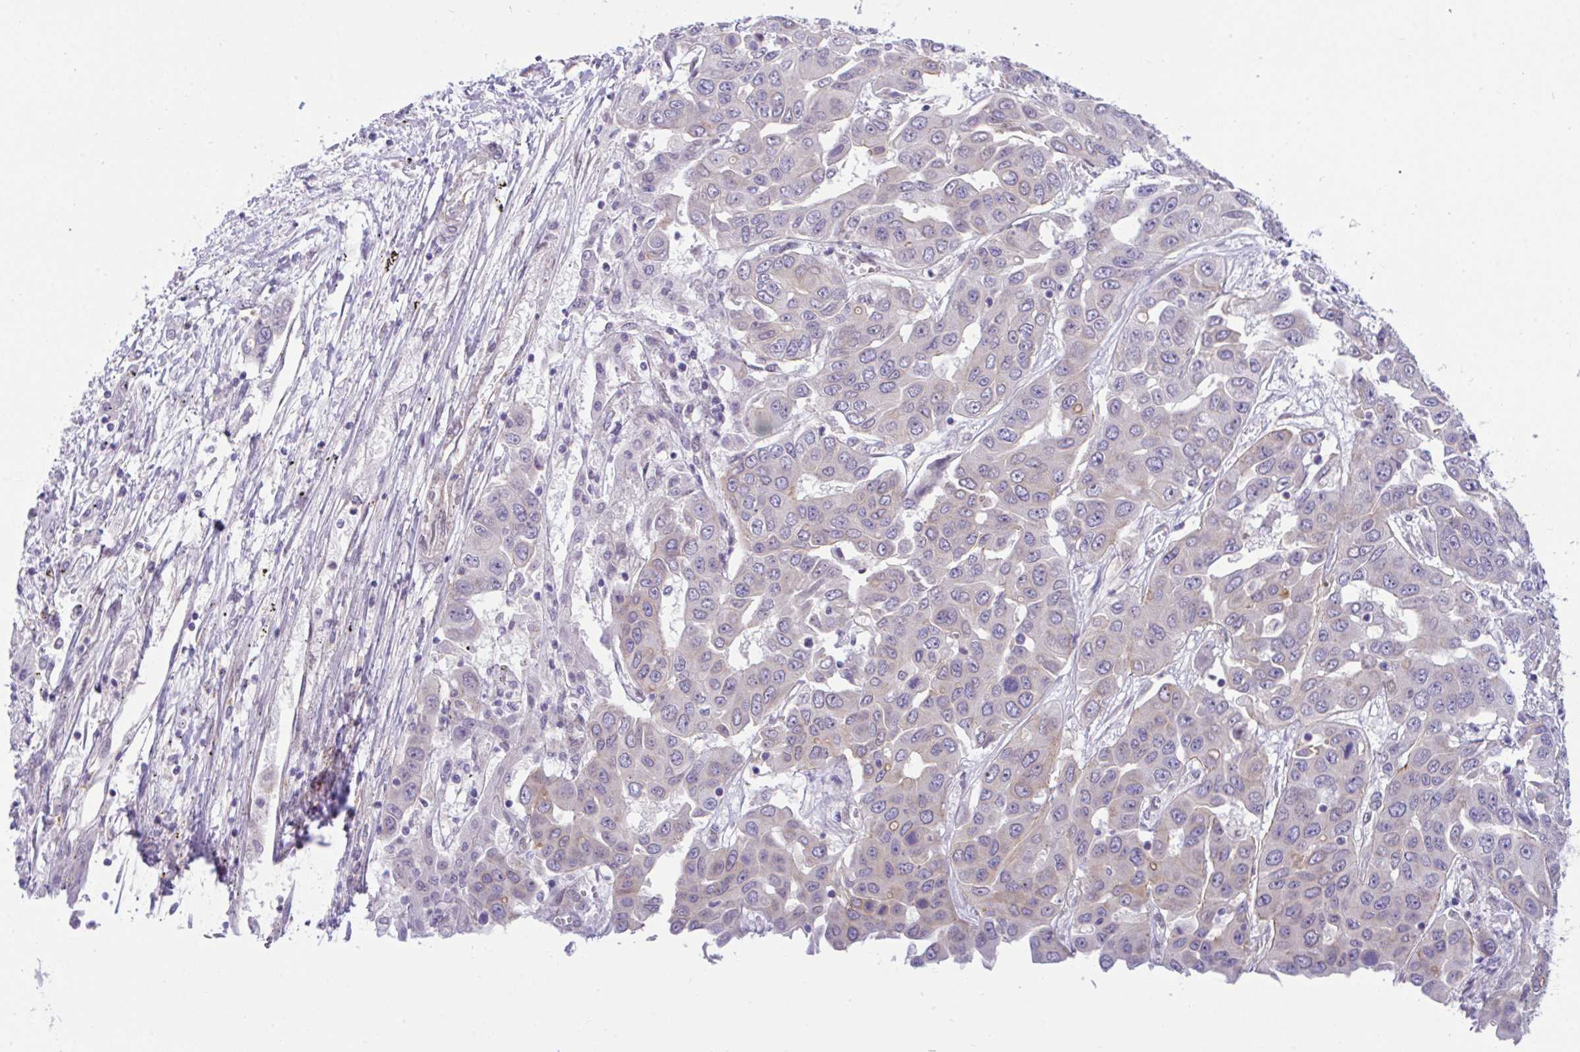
{"staining": {"intensity": "weak", "quantity": "<25%", "location": "cytoplasmic/membranous"}, "tissue": "liver cancer", "cell_type": "Tumor cells", "image_type": "cancer", "snomed": [{"axis": "morphology", "description": "Cholangiocarcinoma"}, {"axis": "topography", "description": "Liver"}], "caption": "Immunohistochemistry (IHC) histopathology image of neoplastic tissue: human liver cancer stained with DAB (3,3'-diaminobenzidine) reveals no significant protein expression in tumor cells. (Stains: DAB IHC with hematoxylin counter stain, Microscopy: brightfield microscopy at high magnification).", "gene": "ZBED3", "patient": {"sex": "female", "age": 52}}